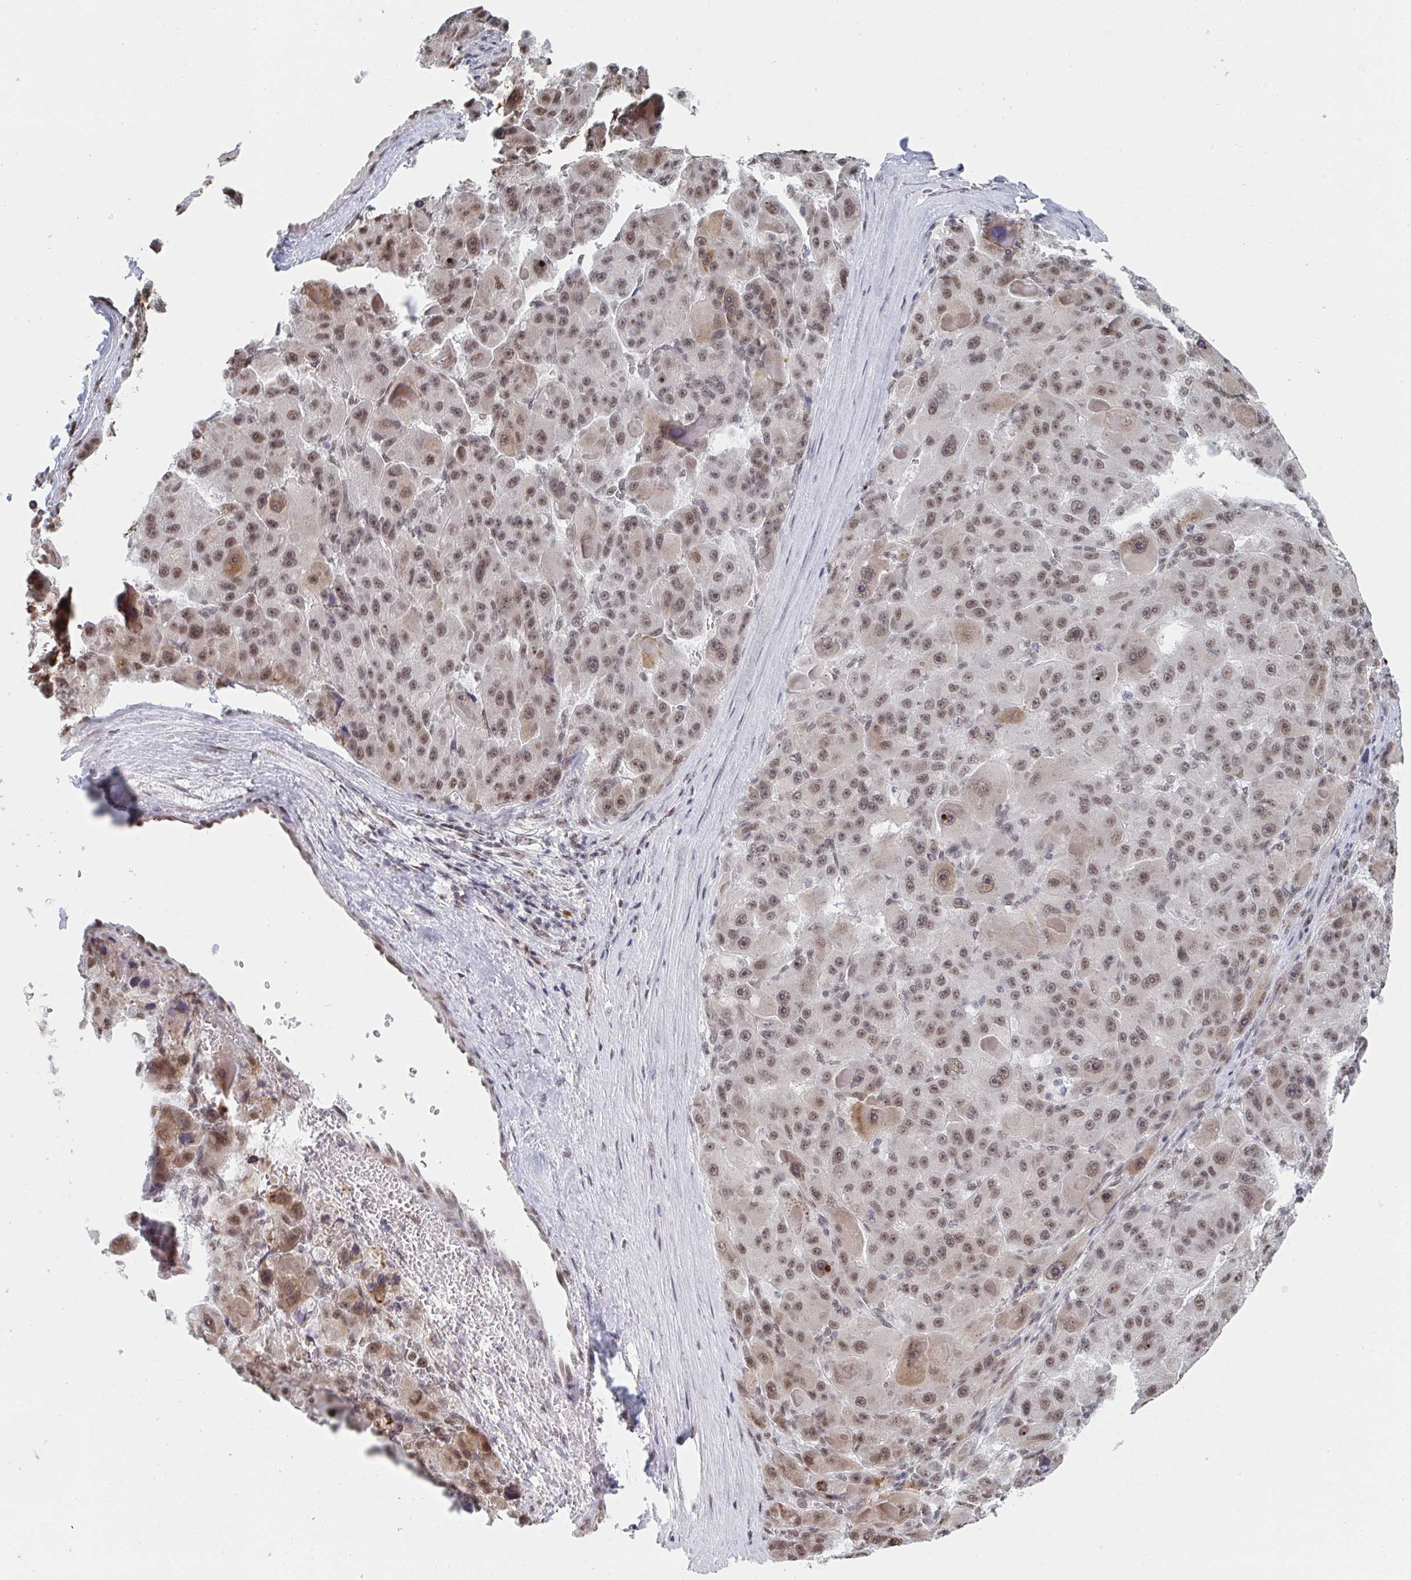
{"staining": {"intensity": "moderate", "quantity": ">75%", "location": "nuclear"}, "tissue": "liver cancer", "cell_type": "Tumor cells", "image_type": "cancer", "snomed": [{"axis": "morphology", "description": "Carcinoma, Hepatocellular, NOS"}, {"axis": "topography", "description": "Liver"}], "caption": "Liver cancer stained for a protein reveals moderate nuclear positivity in tumor cells.", "gene": "MBNL1", "patient": {"sex": "male", "age": 76}}